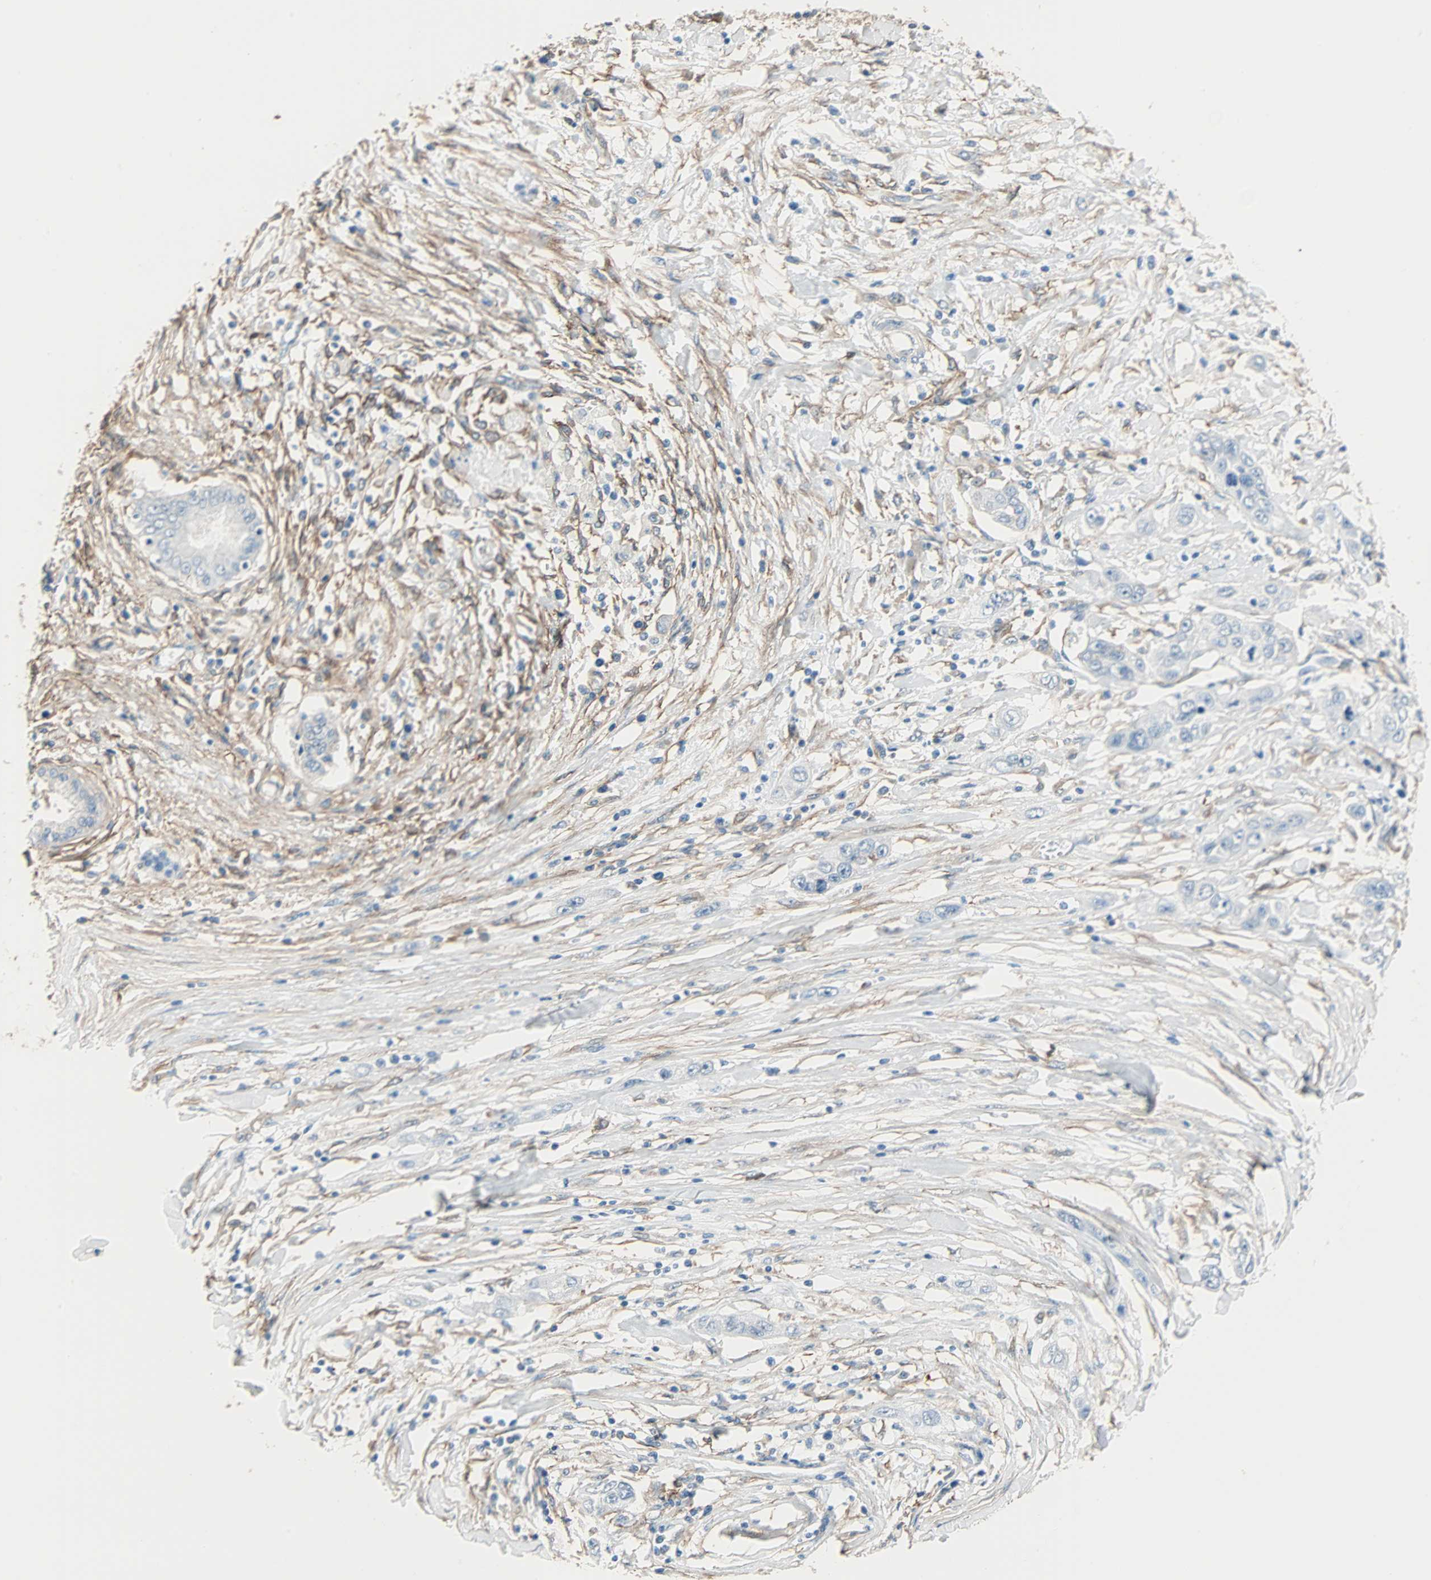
{"staining": {"intensity": "negative", "quantity": "none", "location": "none"}, "tissue": "pancreatic cancer", "cell_type": "Tumor cells", "image_type": "cancer", "snomed": [{"axis": "morphology", "description": "Adenocarcinoma, NOS"}, {"axis": "topography", "description": "Pancreas"}], "caption": "Human pancreatic cancer stained for a protein using IHC reveals no expression in tumor cells.", "gene": "EPB41L2", "patient": {"sex": "female", "age": 70}}